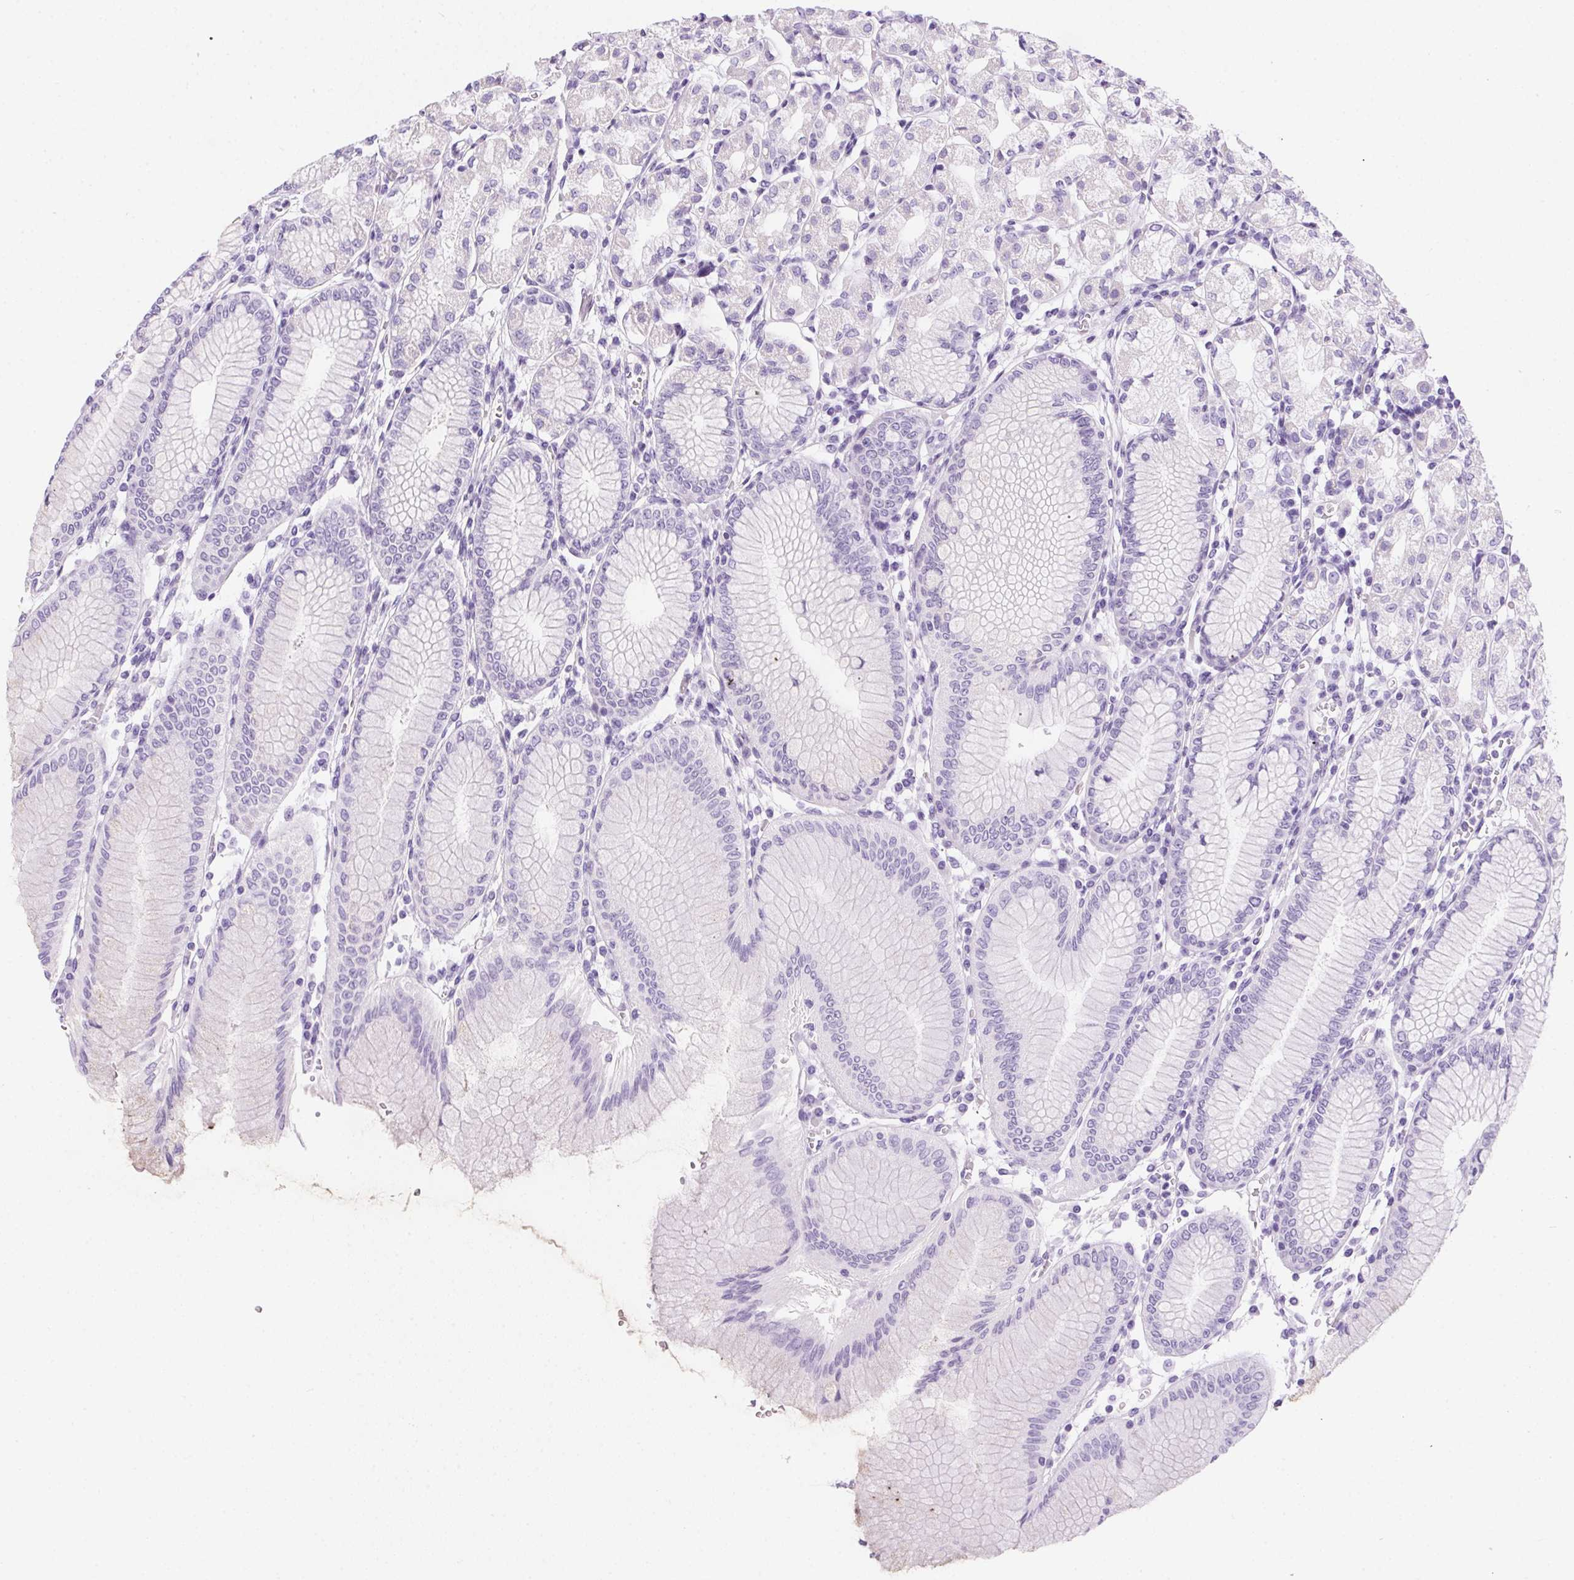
{"staining": {"intensity": "negative", "quantity": "none", "location": "none"}, "tissue": "stomach", "cell_type": "Glandular cells", "image_type": "normal", "snomed": [{"axis": "morphology", "description": "Normal tissue, NOS"}, {"axis": "topography", "description": "Skeletal muscle"}, {"axis": "topography", "description": "Stomach"}], "caption": "Glandular cells show no significant expression in unremarkable stomach. (DAB immunohistochemistry visualized using brightfield microscopy, high magnification).", "gene": "SPACA5B", "patient": {"sex": "female", "age": 57}}